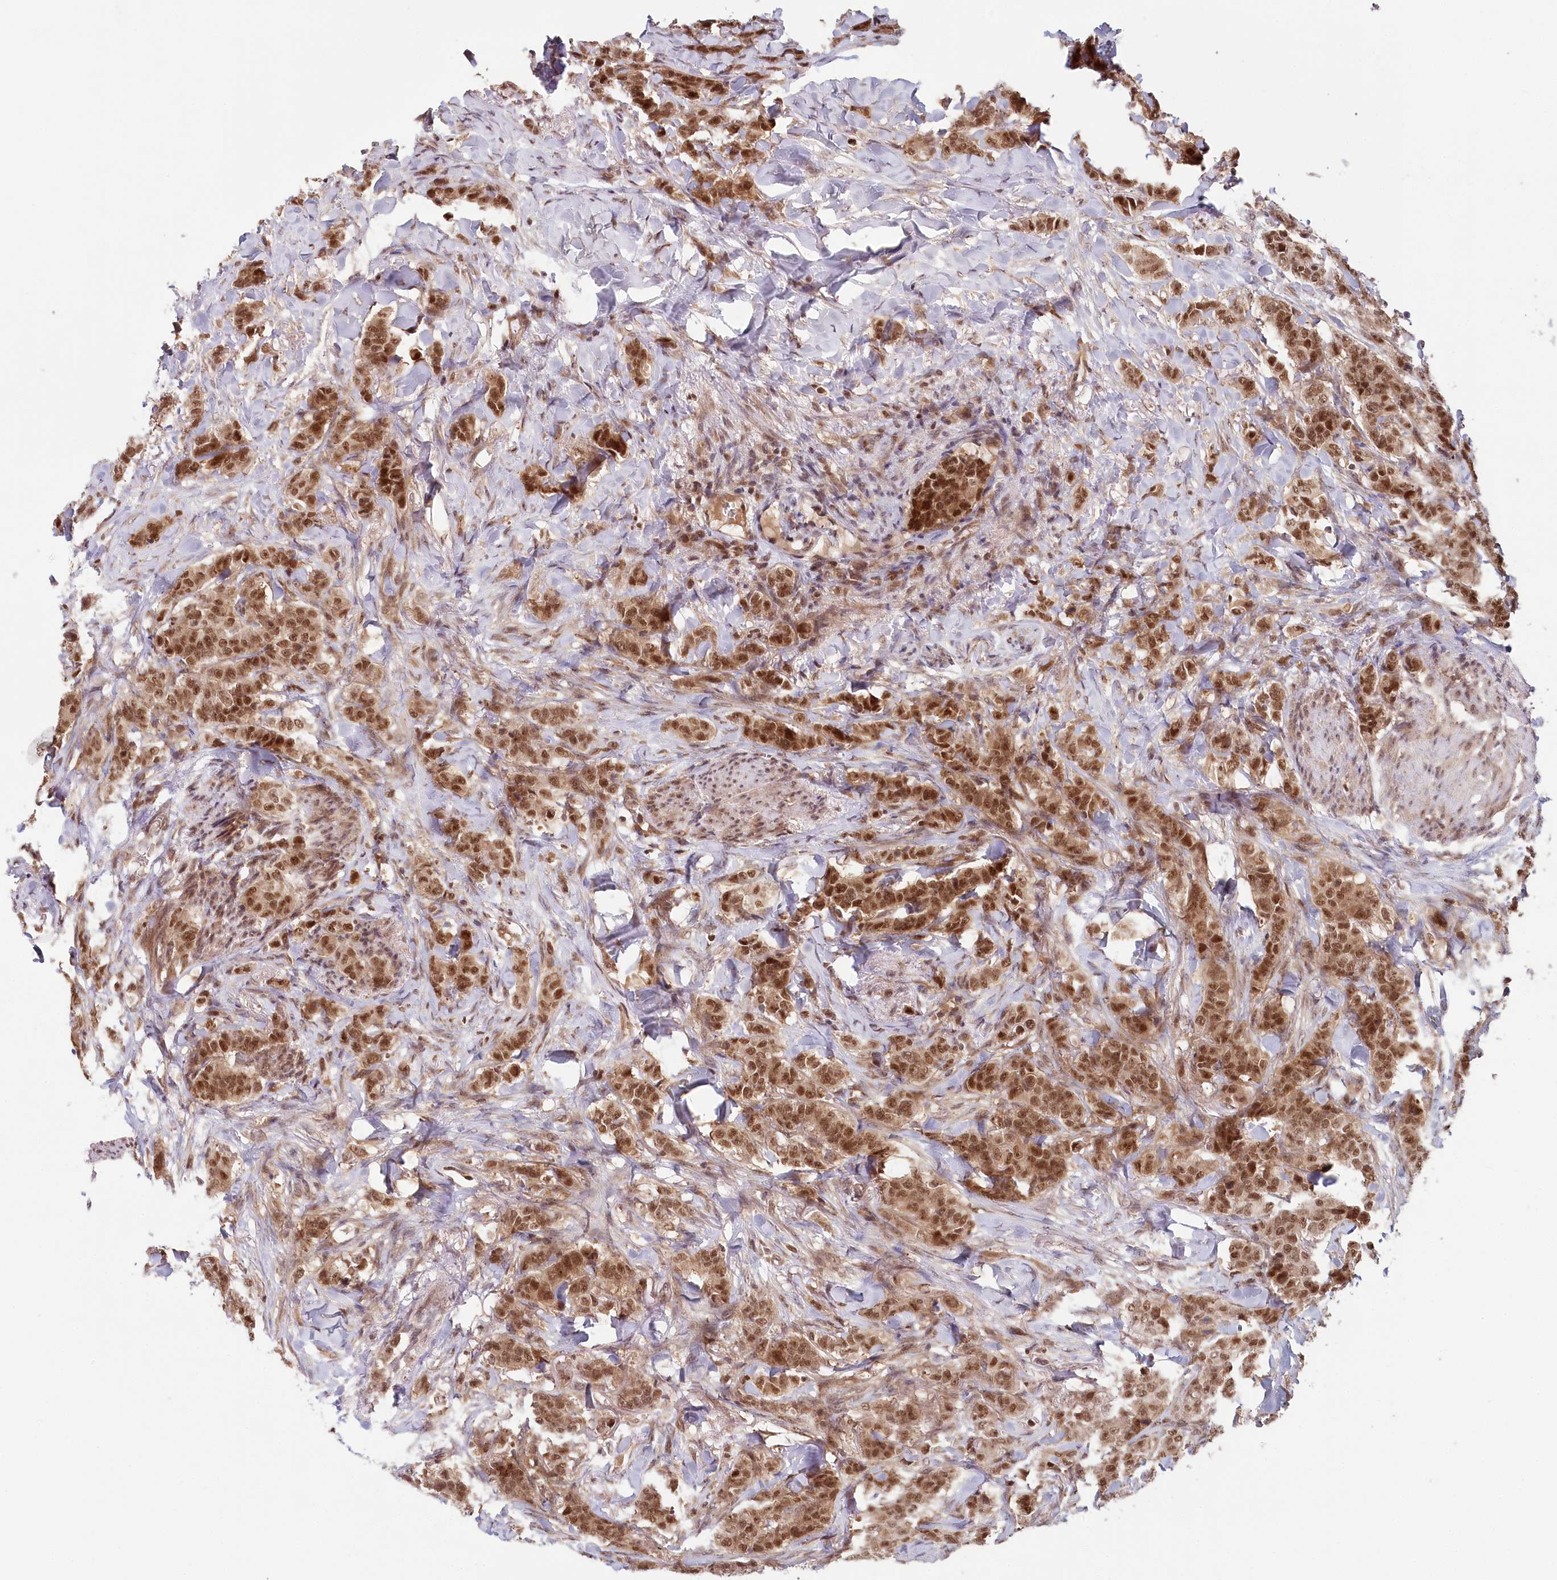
{"staining": {"intensity": "moderate", "quantity": ">75%", "location": "nuclear"}, "tissue": "breast cancer", "cell_type": "Tumor cells", "image_type": "cancer", "snomed": [{"axis": "morphology", "description": "Duct carcinoma"}, {"axis": "topography", "description": "Breast"}], "caption": "The micrograph demonstrates staining of infiltrating ductal carcinoma (breast), revealing moderate nuclear protein expression (brown color) within tumor cells. The staining was performed using DAB (3,3'-diaminobenzidine), with brown indicating positive protein expression. Nuclei are stained blue with hematoxylin.", "gene": "WAPL", "patient": {"sex": "female", "age": 40}}